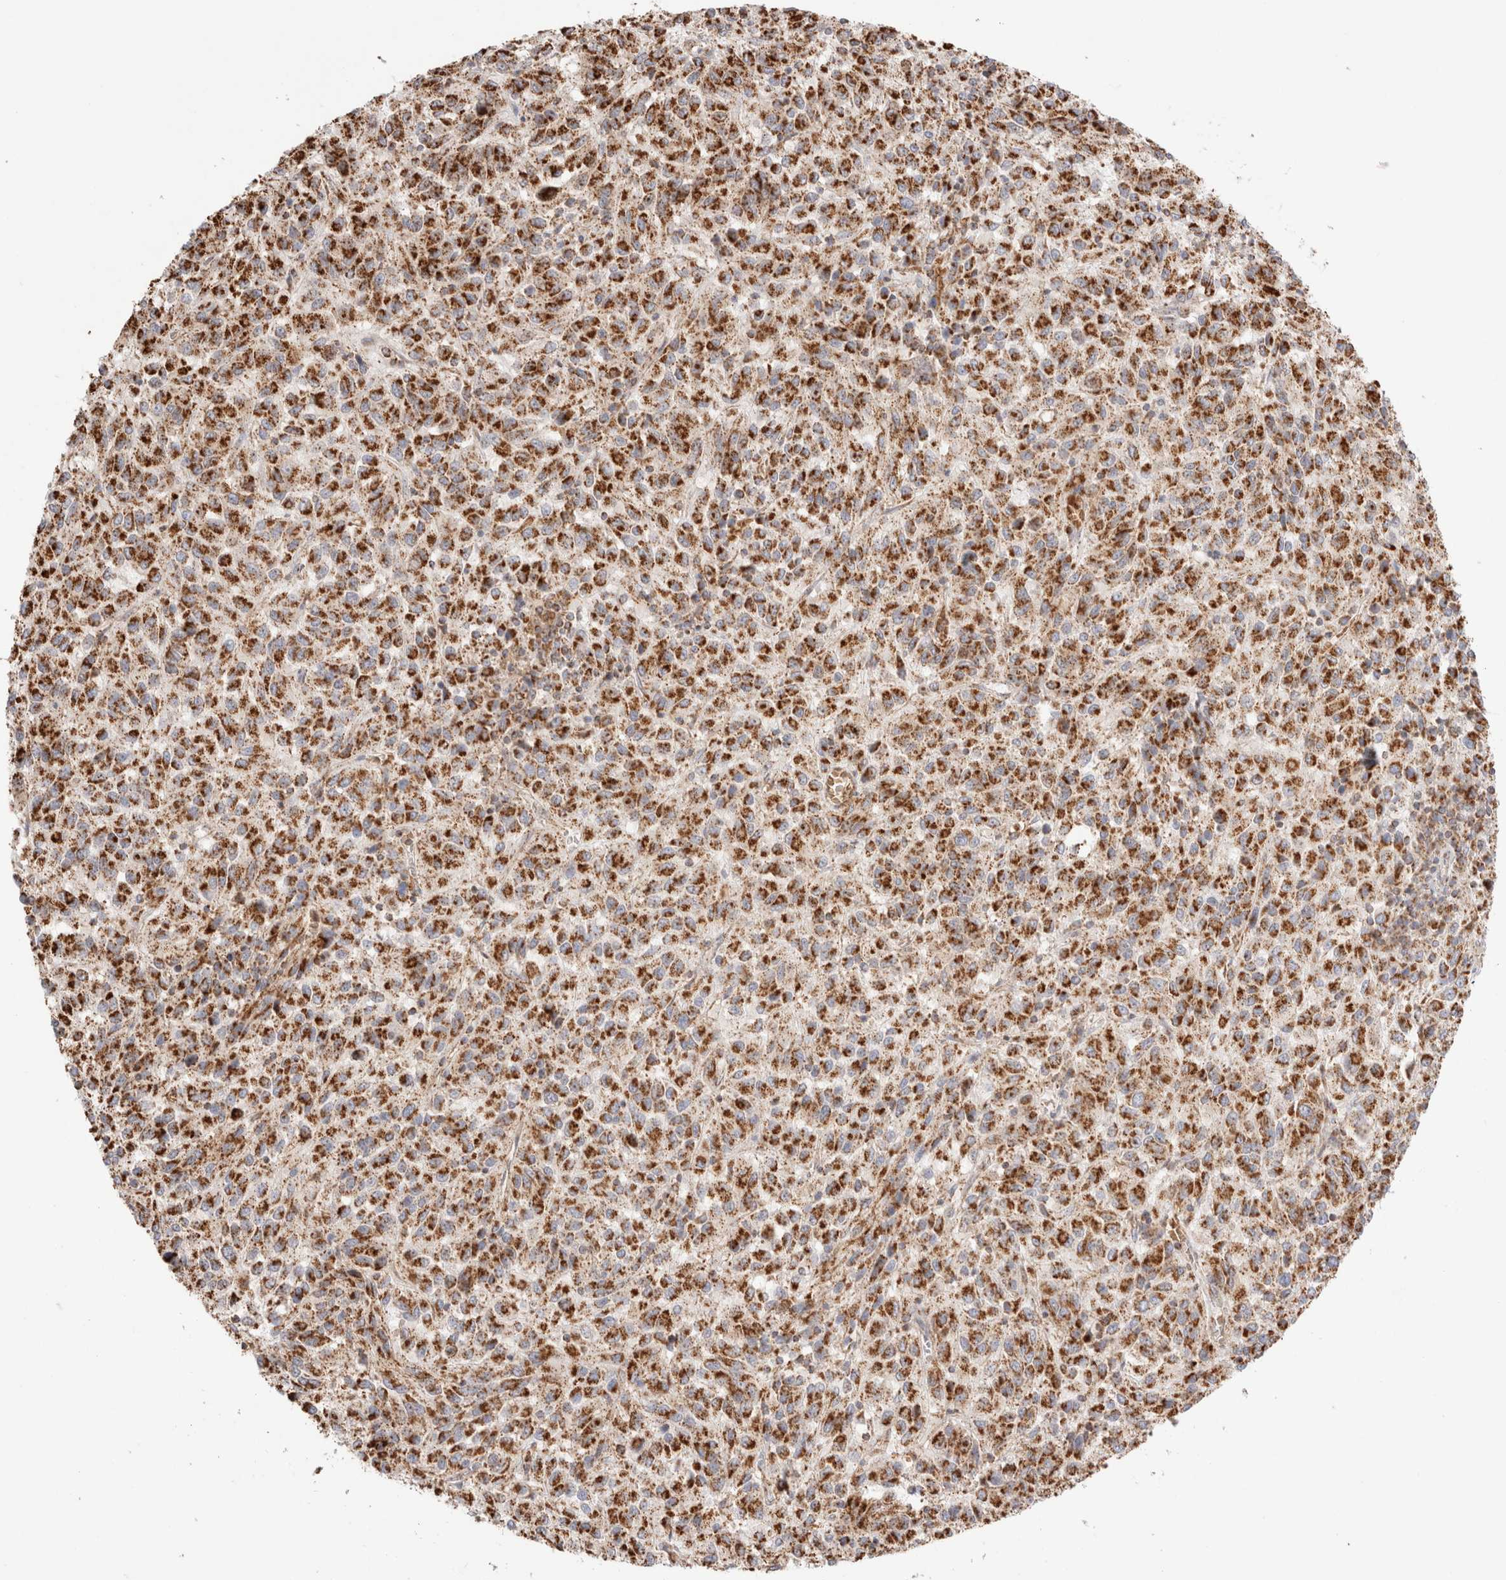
{"staining": {"intensity": "strong", "quantity": ">75%", "location": "cytoplasmic/membranous"}, "tissue": "melanoma", "cell_type": "Tumor cells", "image_type": "cancer", "snomed": [{"axis": "morphology", "description": "Malignant melanoma, Metastatic site"}, {"axis": "topography", "description": "Lung"}], "caption": "The immunohistochemical stain shows strong cytoplasmic/membranous positivity in tumor cells of melanoma tissue.", "gene": "TMPPE", "patient": {"sex": "male", "age": 64}}